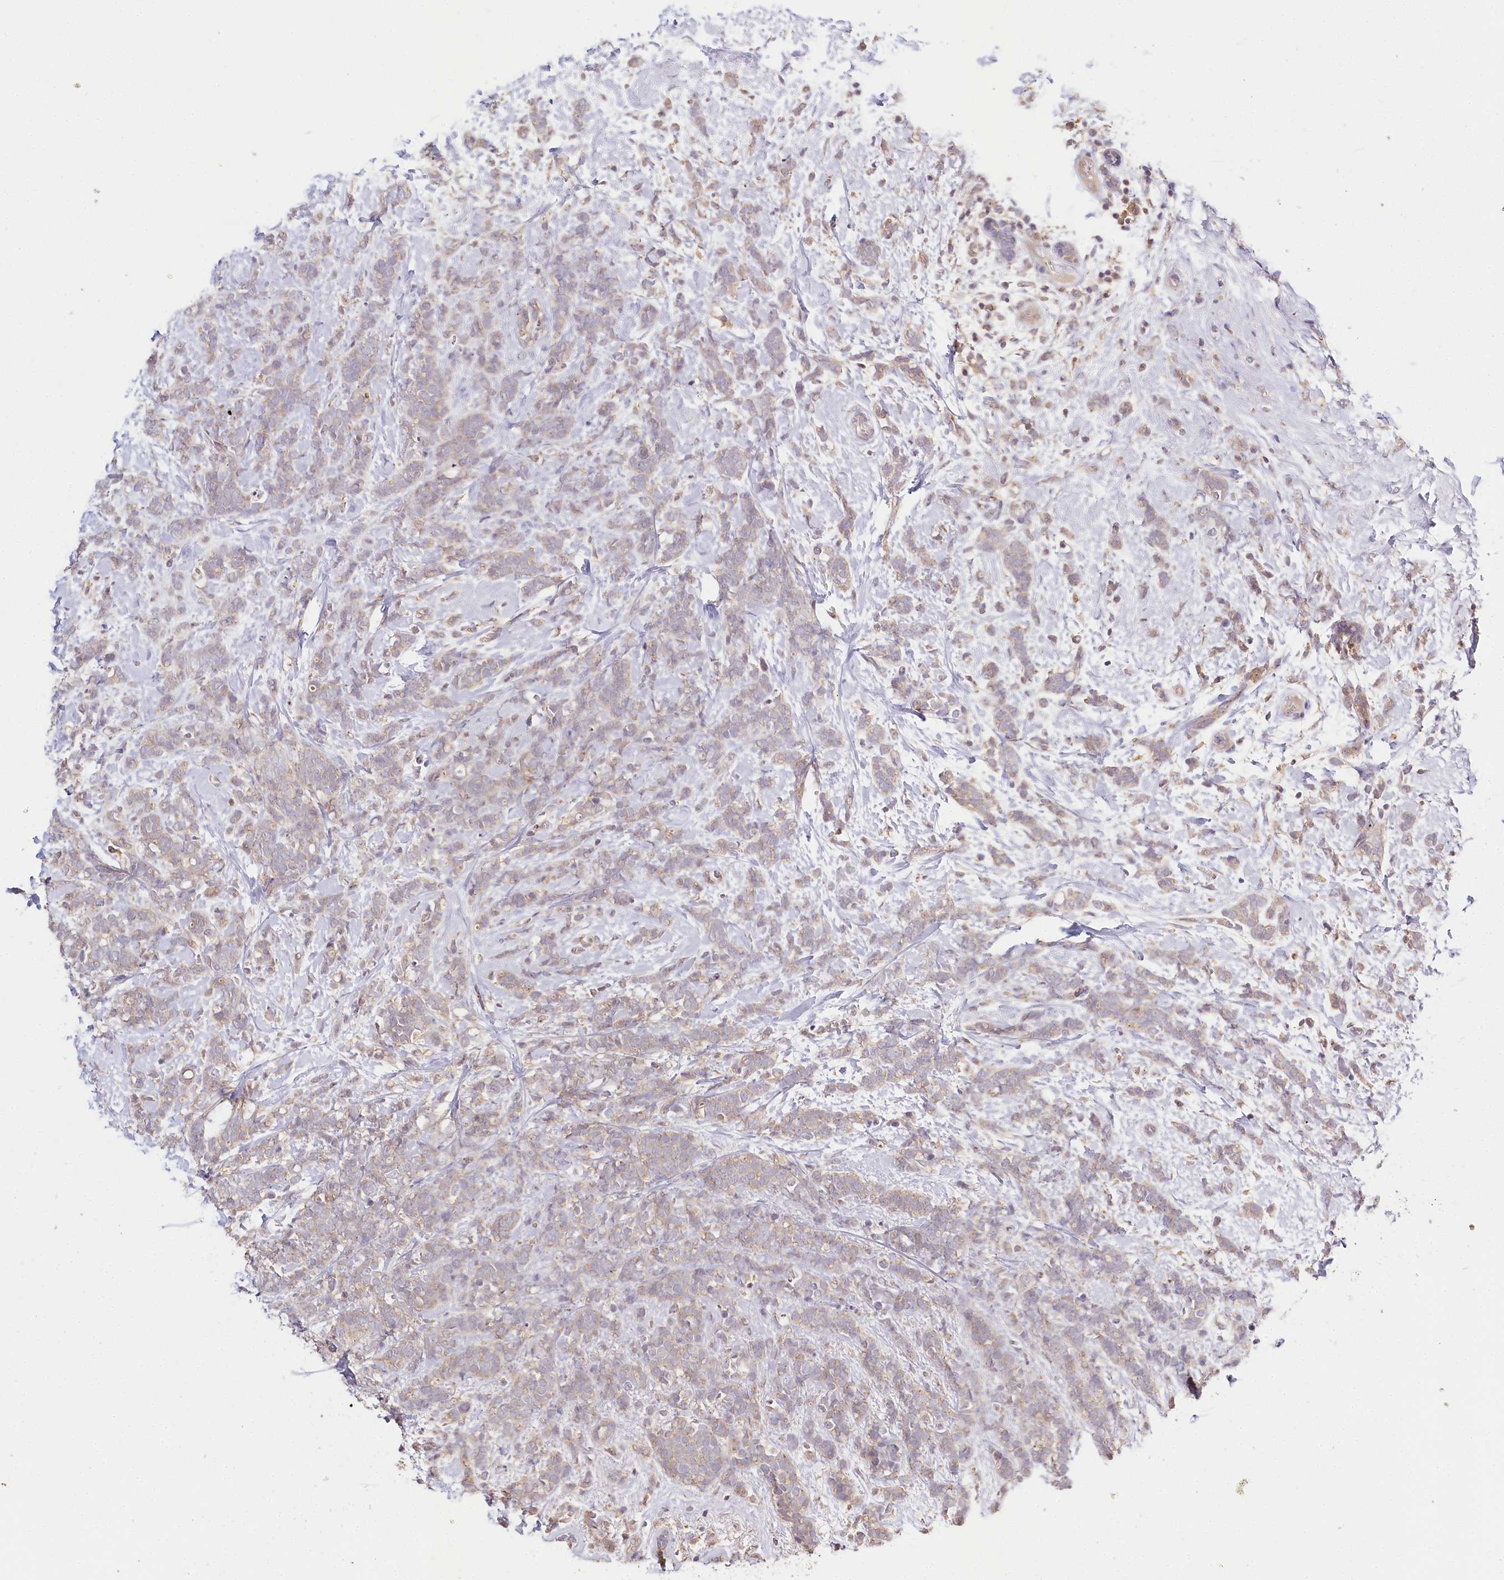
{"staining": {"intensity": "weak", "quantity": "<25%", "location": "cytoplasmic/membranous"}, "tissue": "breast cancer", "cell_type": "Tumor cells", "image_type": "cancer", "snomed": [{"axis": "morphology", "description": "Lobular carcinoma"}, {"axis": "topography", "description": "Breast"}], "caption": "DAB immunohistochemical staining of human lobular carcinoma (breast) reveals no significant expression in tumor cells. The staining was performed using DAB (3,3'-diaminobenzidine) to visualize the protein expression in brown, while the nuclei were stained in blue with hematoxylin (Magnification: 20x).", "gene": "DAPK1", "patient": {"sex": "female", "age": 58}}